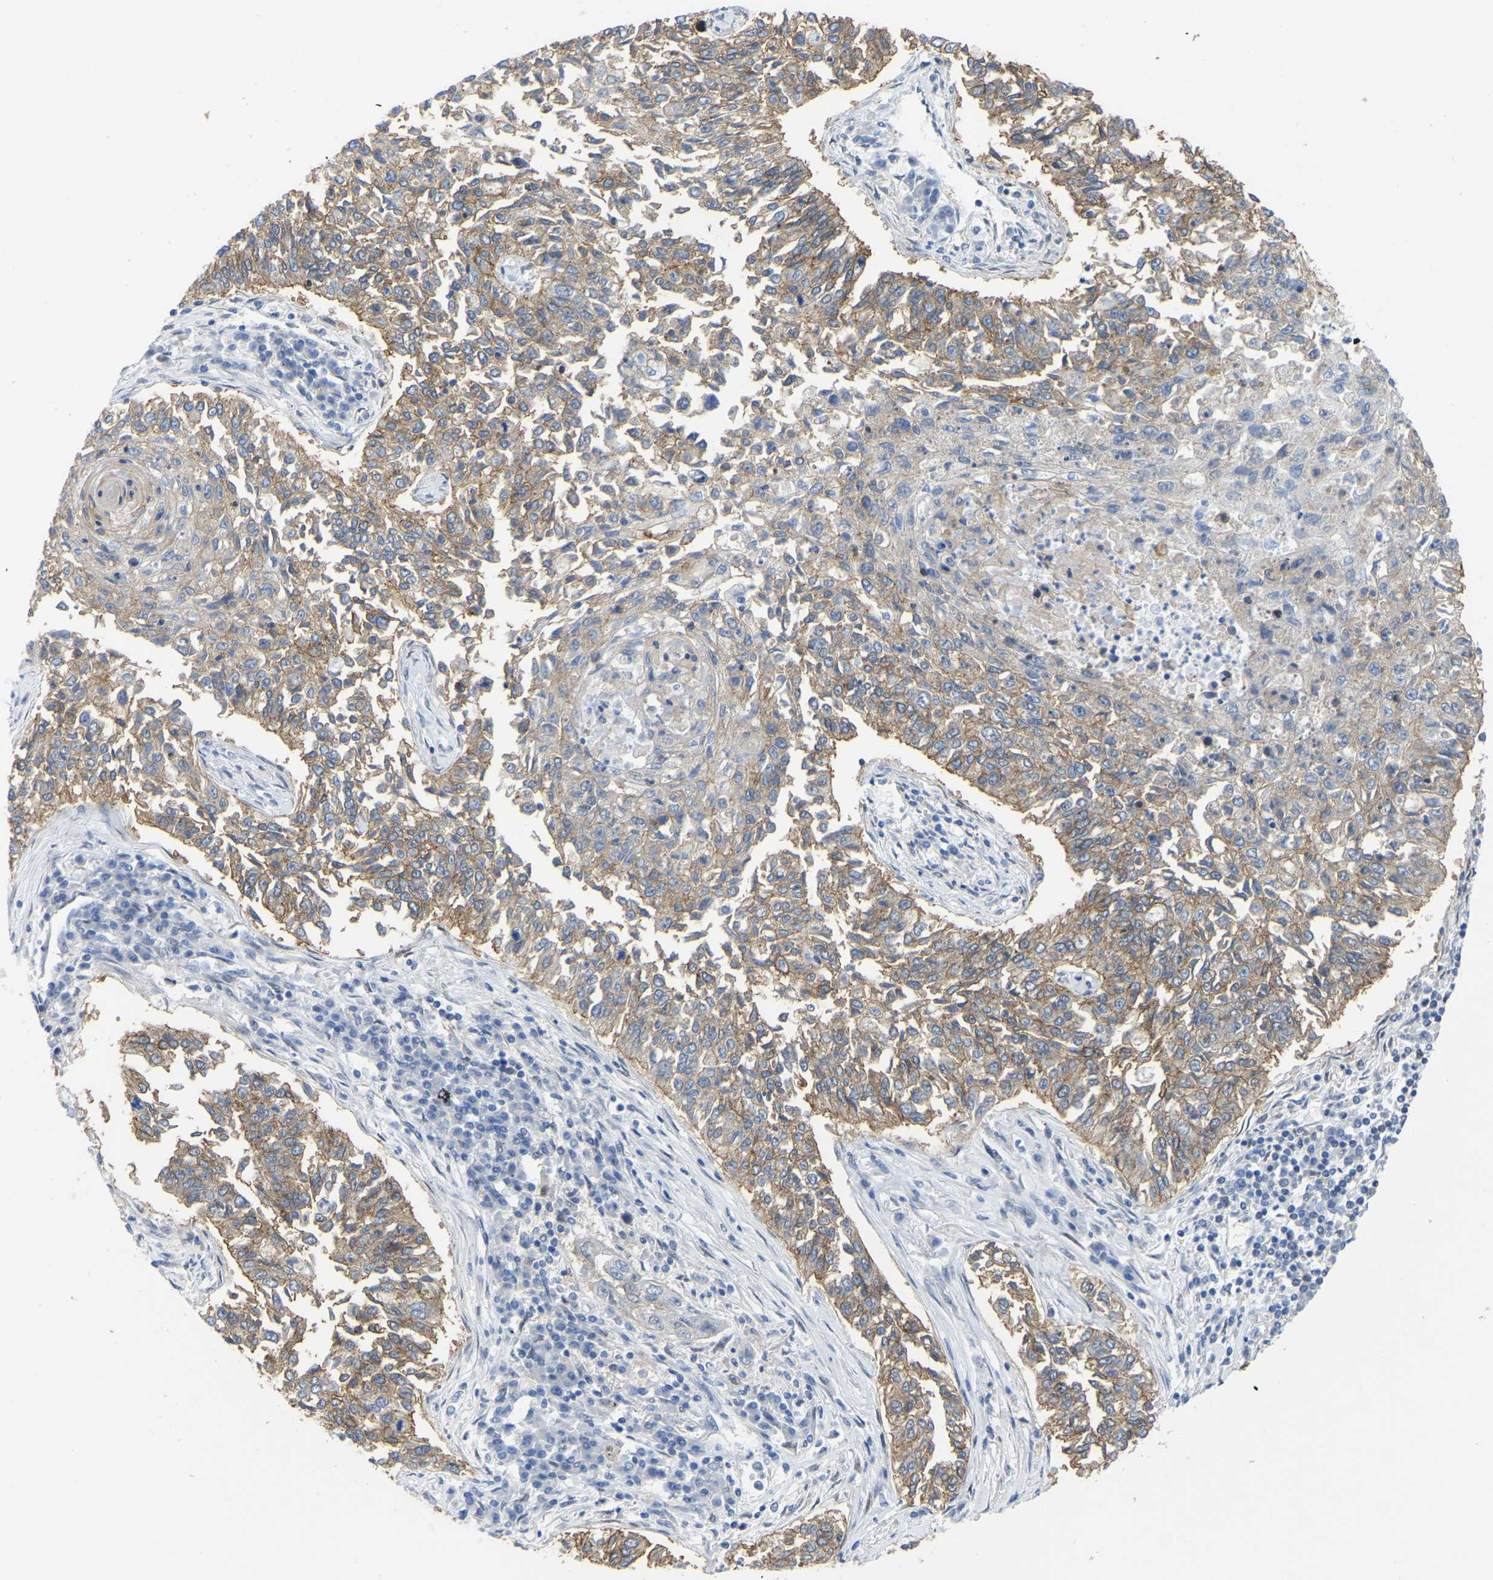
{"staining": {"intensity": "moderate", "quantity": ">75%", "location": "cytoplasmic/membranous"}, "tissue": "lung cancer", "cell_type": "Tumor cells", "image_type": "cancer", "snomed": [{"axis": "morphology", "description": "Normal tissue, NOS"}, {"axis": "morphology", "description": "Squamous cell carcinoma, NOS"}, {"axis": "topography", "description": "Cartilage tissue"}, {"axis": "topography", "description": "Bronchus"}, {"axis": "topography", "description": "Lung"}], "caption": "Human squamous cell carcinoma (lung) stained with a brown dye displays moderate cytoplasmic/membranous positive positivity in about >75% of tumor cells.", "gene": "KLRG2", "patient": {"sex": "female", "age": 49}}